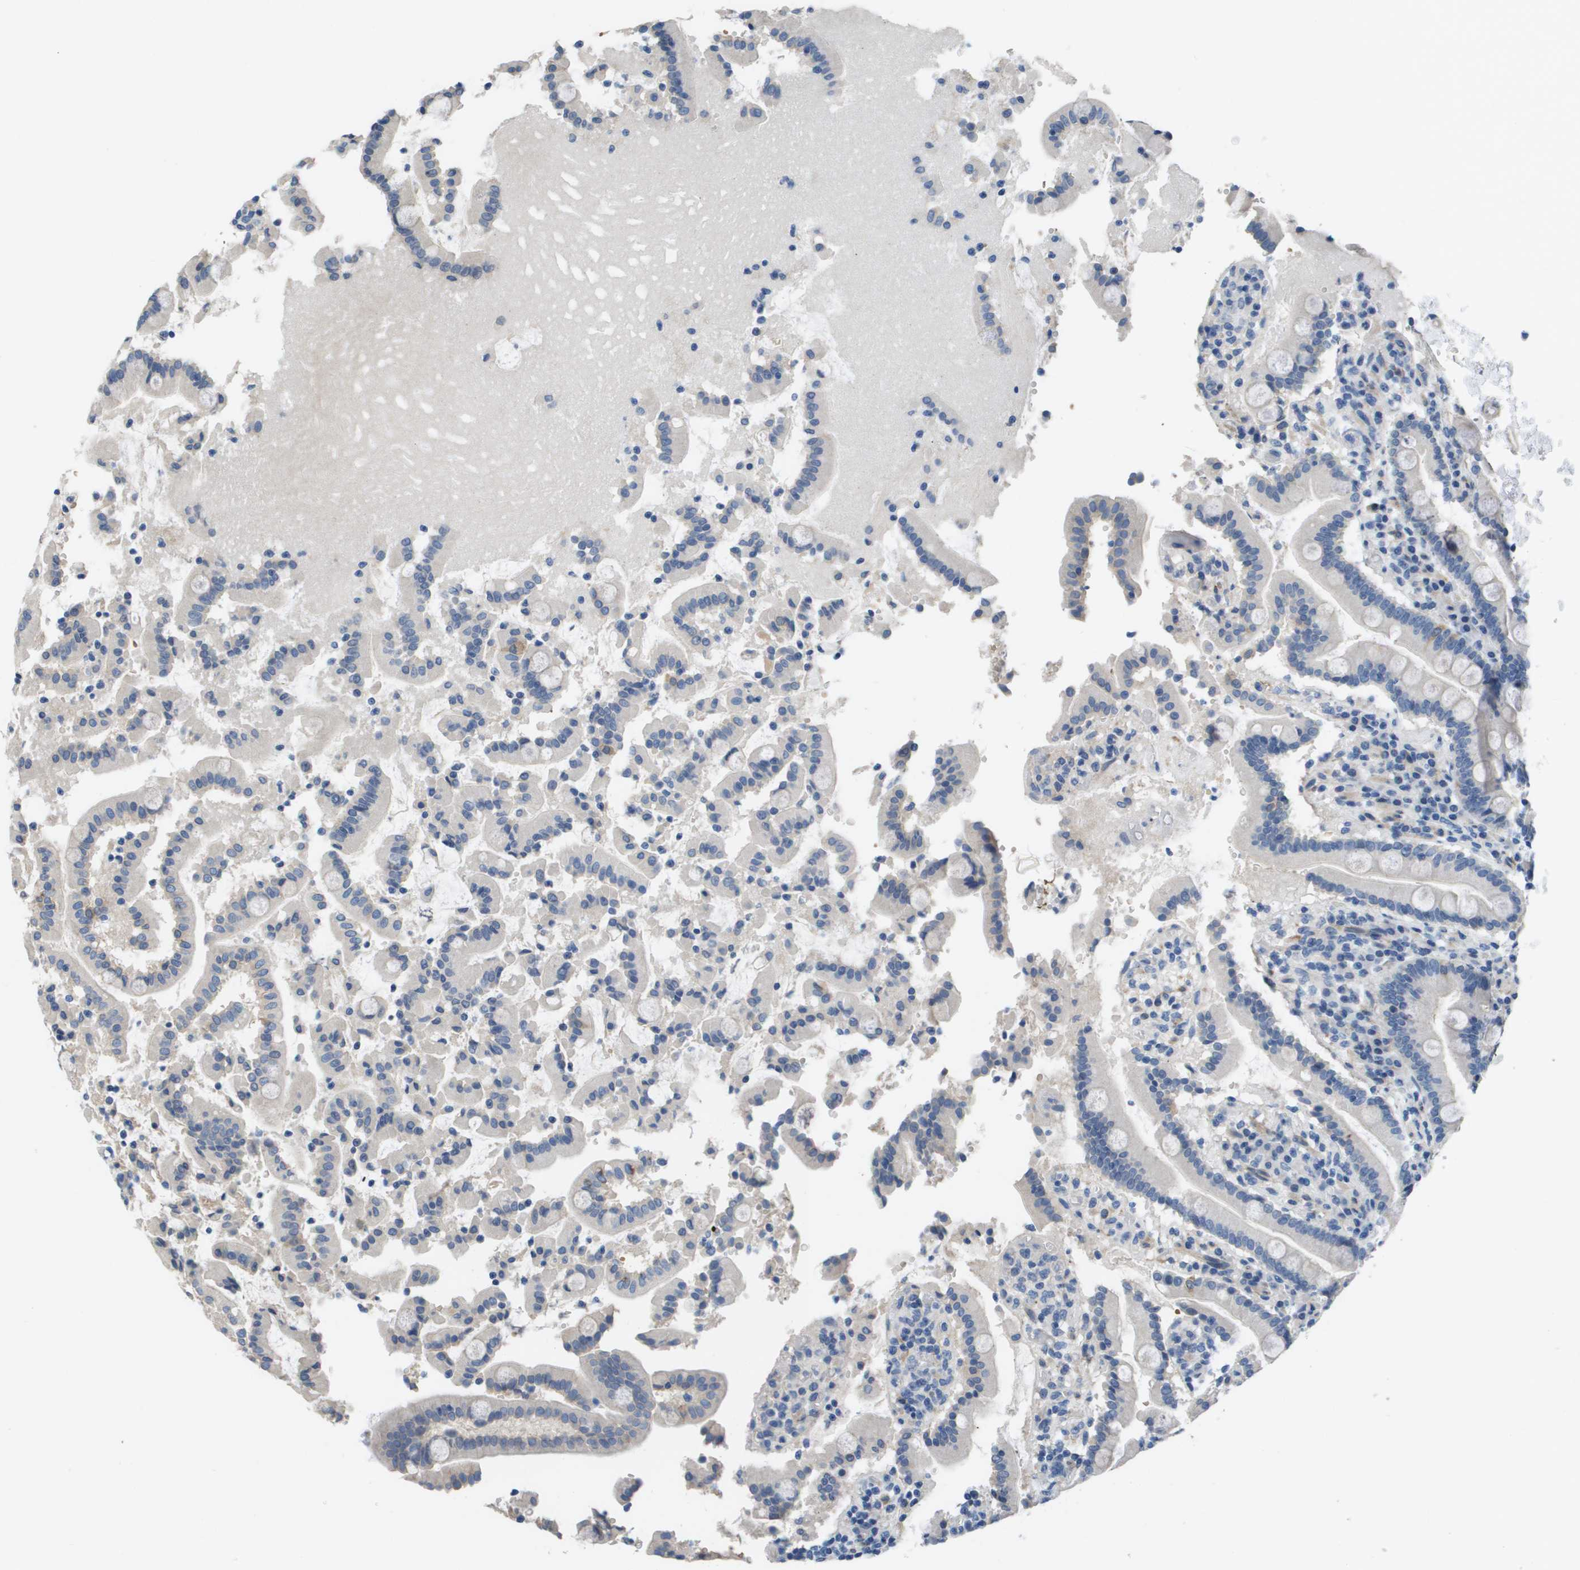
{"staining": {"intensity": "negative", "quantity": "none", "location": "none"}, "tissue": "duodenum", "cell_type": "Glandular cells", "image_type": "normal", "snomed": [{"axis": "morphology", "description": "Normal tissue, NOS"}, {"axis": "topography", "description": "Small intestine, NOS"}], "caption": "High power microscopy photomicrograph of an IHC photomicrograph of unremarkable duodenum, revealing no significant positivity in glandular cells. (Immunohistochemistry (ihc), brightfield microscopy, high magnification).", "gene": "NCS1", "patient": {"sex": "female", "age": 71}}